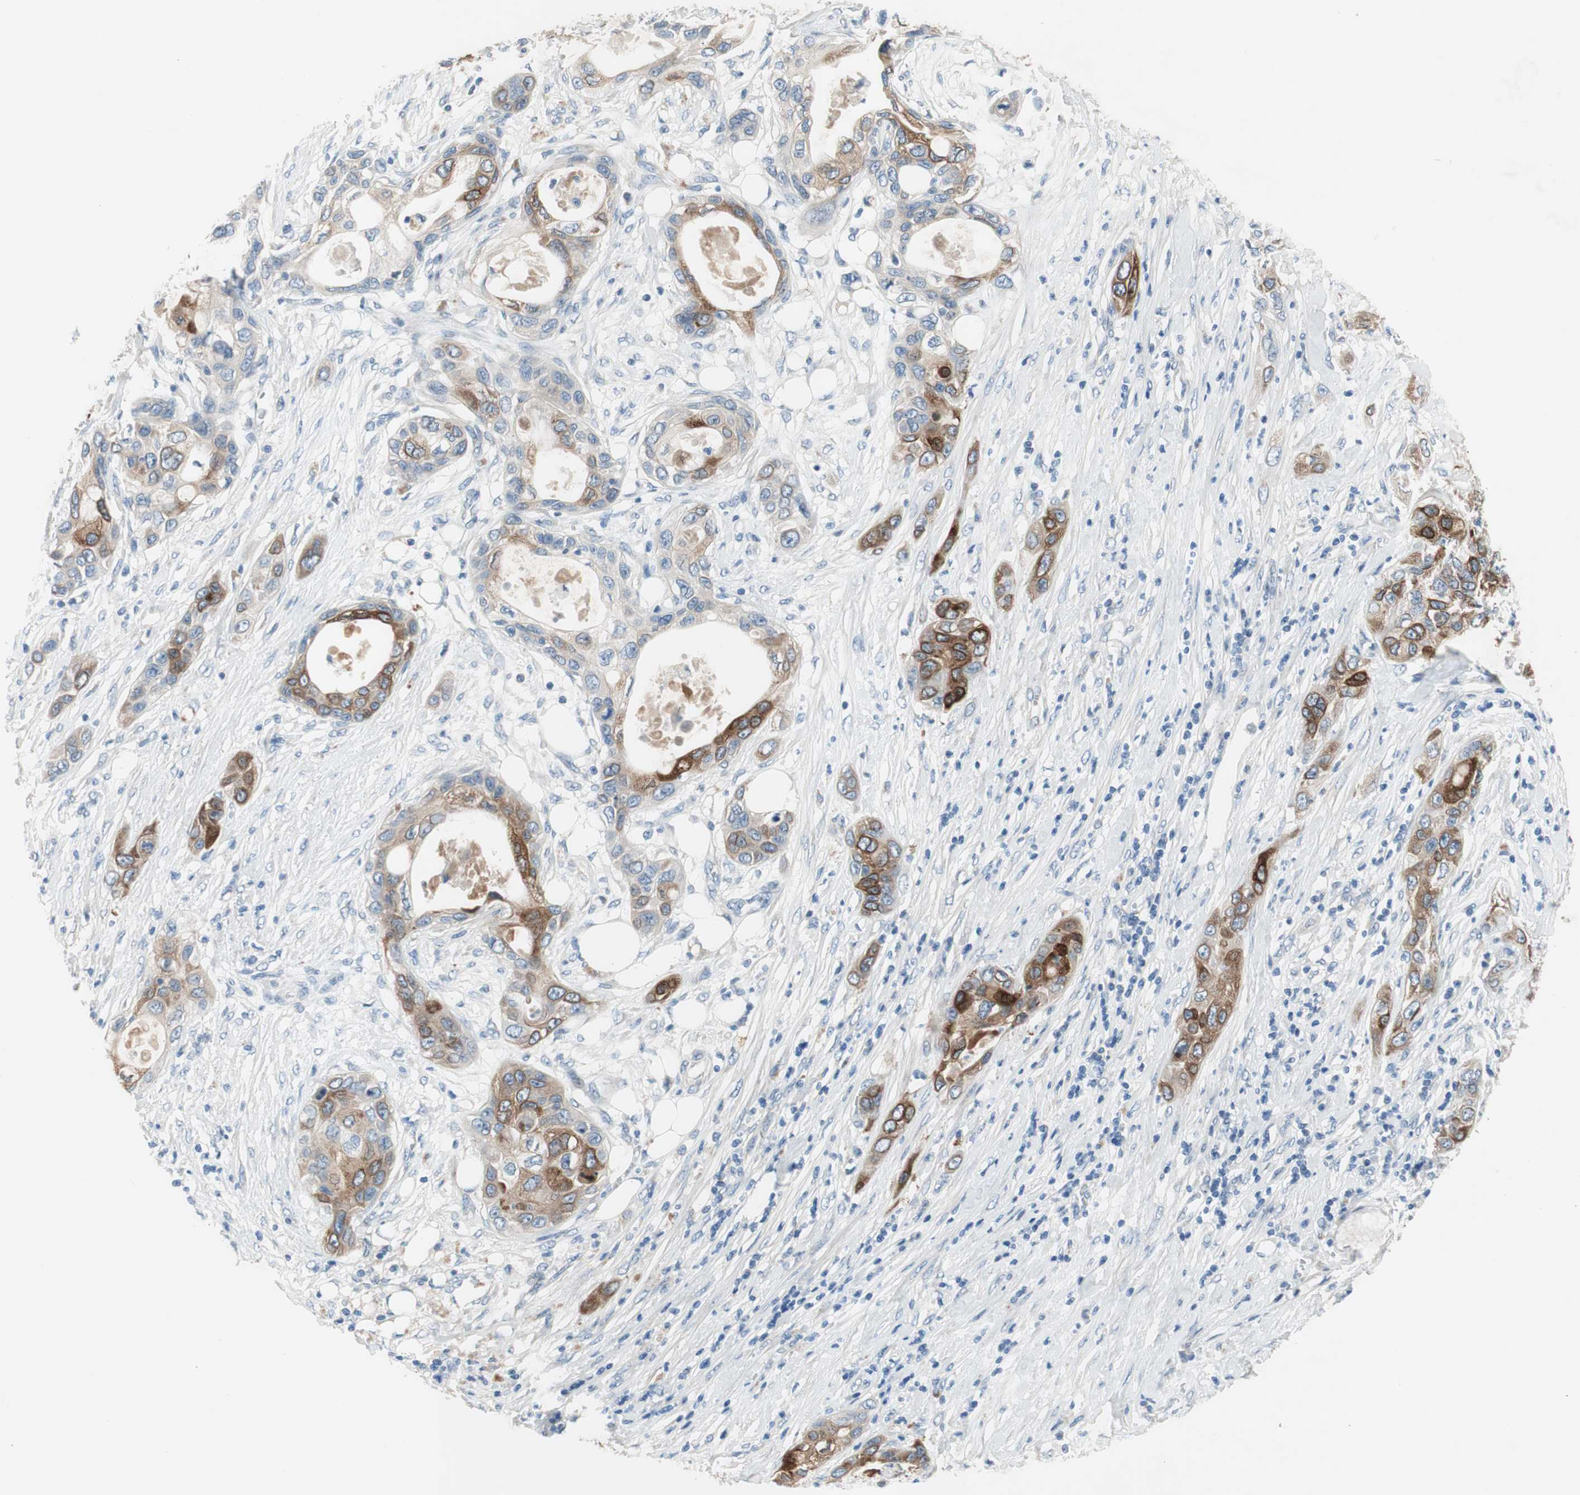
{"staining": {"intensity": "moderate", "quantity": ">75%", "location": "cytoplasmic/membranous"}, "tissue": "pancreatic cancer", "cell_type": "Tumor cells", "image_type": "cancer", "snomed": [{"axis": "morphology", "description": "Adenocarcinoma, NOS"}, {"axis": "topography", "description": "Pancreas"}], "caption": "Immunohistochemistry histopathology image of human pancreatic cancer stained for a protein (brown), which exhibits medium levels of moderate cytoplasmic/membranous staining in about >75% of tumor cells.", "gene": "FDFT1", "patient": {"sex": "female", "age": 70}}